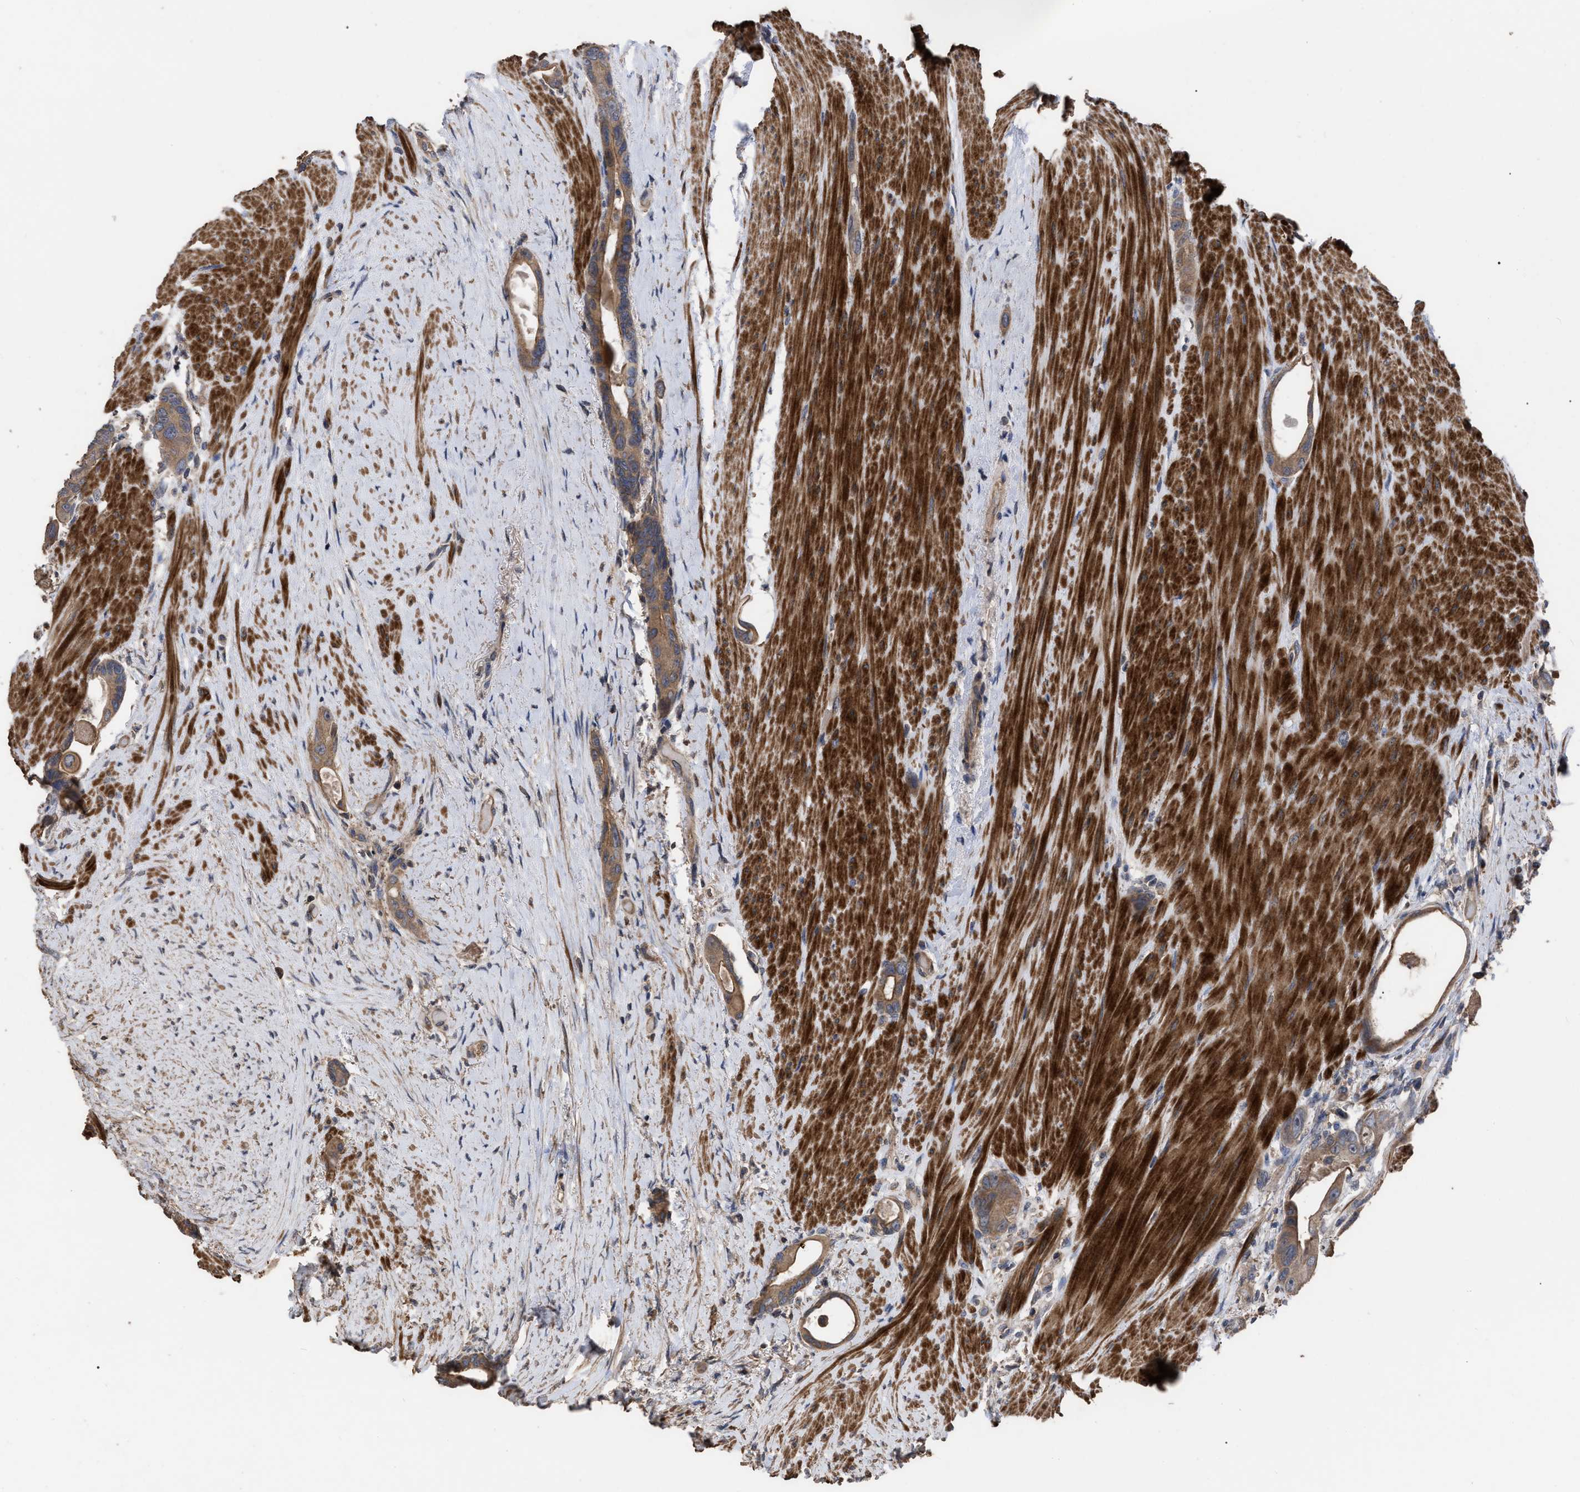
{"staining": {"intensity": "moderate", "quantity": ">75%", "location": "cytoplasmic/membranous"}, "tissue": "colorectal cancer", "cell_type": "Tumor cells", "image_type": "cancer", "snomed": [{"axis": "morphology", "description": "Adenocarcinoma, NOS"}, {"axis": "topography", "description": "Rectum"}], "caption": "Colorectal cancer stained with DAB (3,3'-diaminobenzidine) immunohistochemistry demonstrates medium levels of moderate cytoplasmic/membranous staining in about >75% of tumor cells.", "gene": "BTN2A1", "patient": {"sex": "male", "age": 51}}